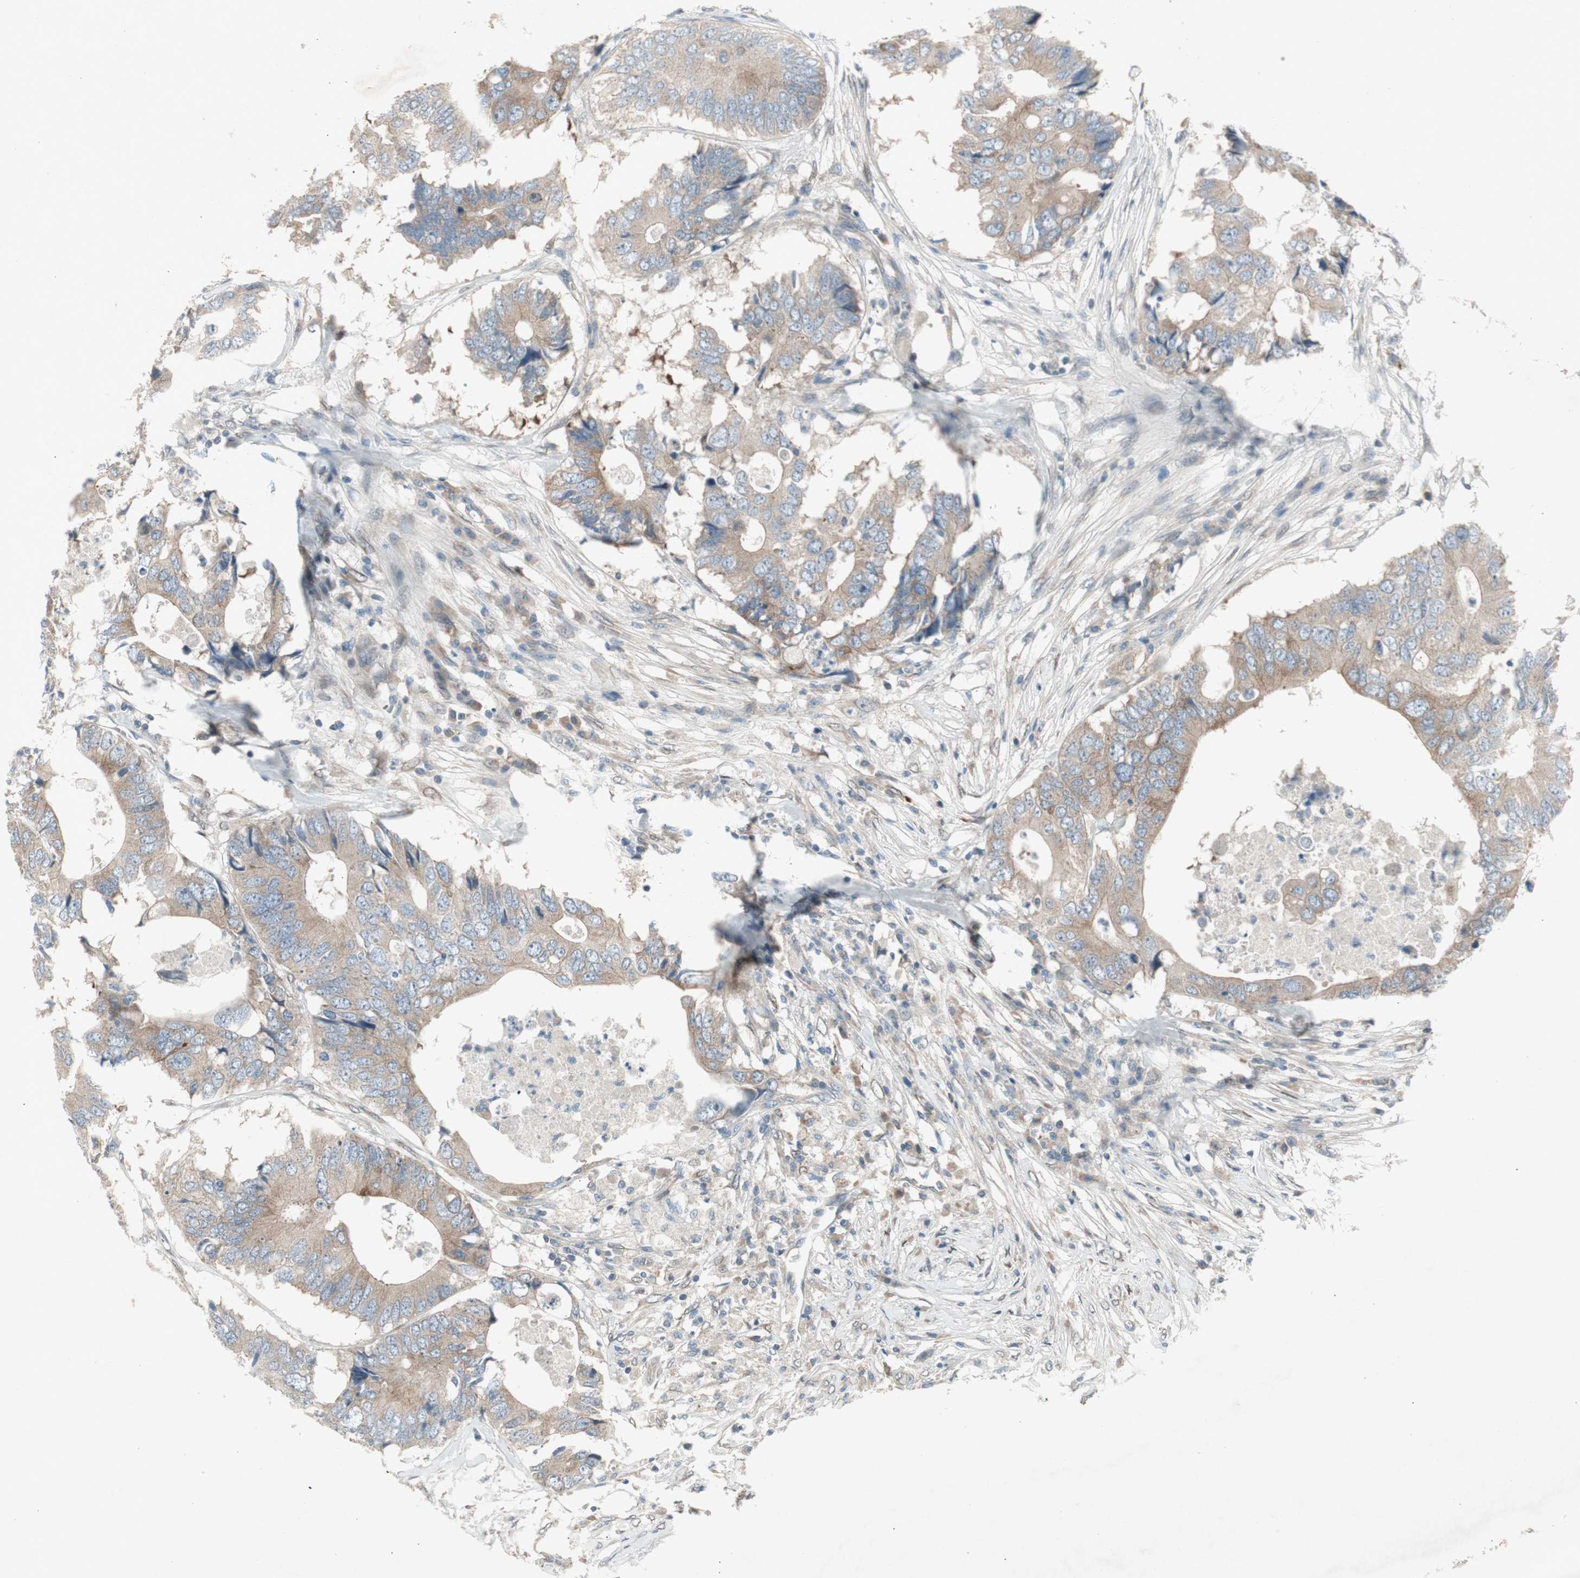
{"staining": {"intensity": "weak", "quantity": ">75%", "location": "cytoplasmic/membranous"}, "tissue": "colorectal cancer", "cell_type": "Tumor cells", "image_type": "cancer", "snomed": [{"axis": "morphology", "description": "Adenocarcinoma, NOS"}, {"axis": "topography", "description": "Colon"}], "caption": "Weak cytoplasmic/membranous protein expression is identified in about >75% of tumor cells in colorectal cancer.", "gene": "PANK2", "patient": {"sex": "male", "age": 71}}